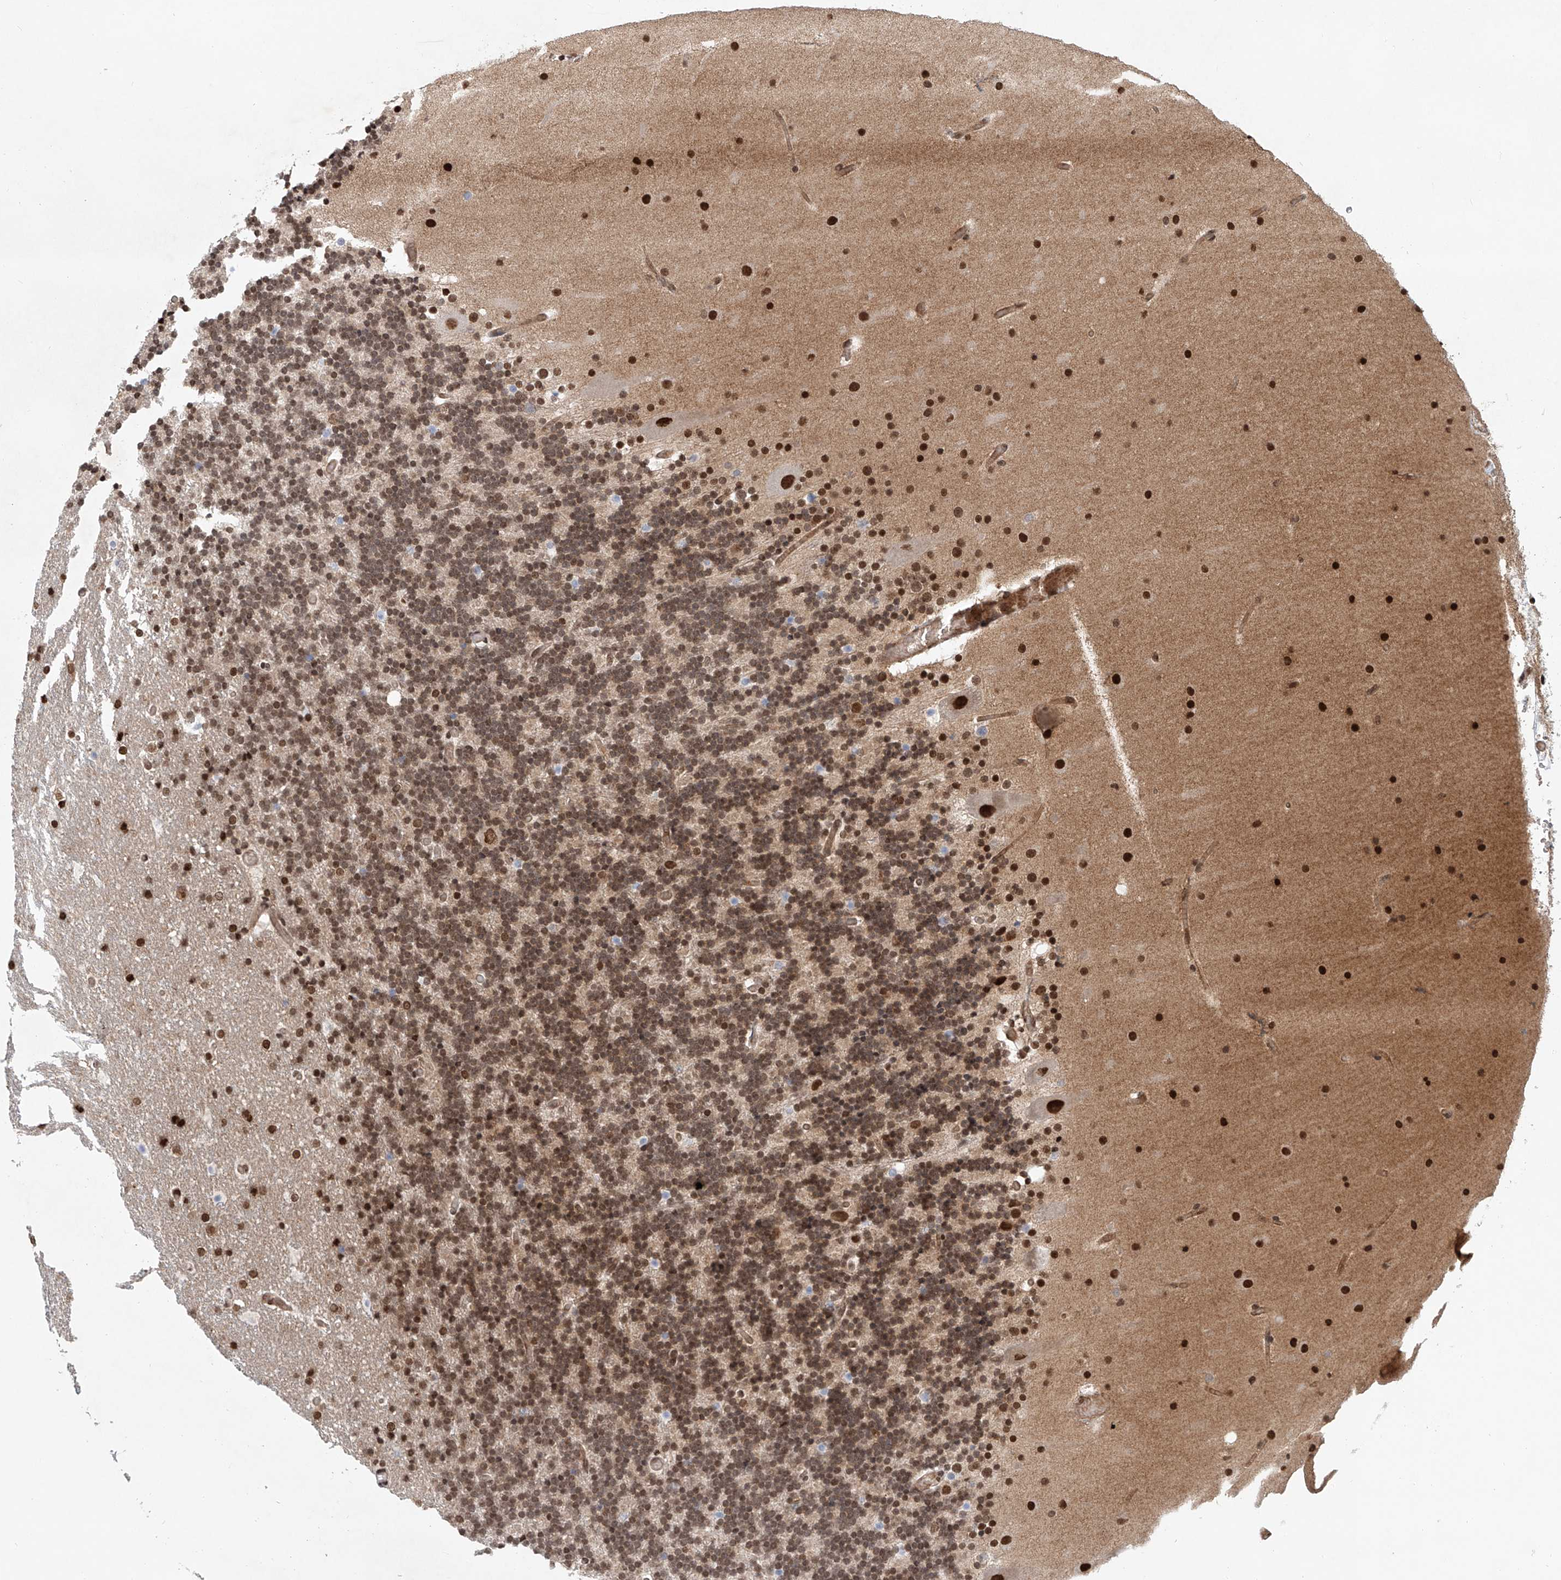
{"staining": {"intensity": "moderate", "quantity": "25%-75%", "location": "nuclear"}, "tissue": "cerebellum", "cell_type": "Cells in granular layer", "image_type": "normal", "snomed": [{"axis": "morphology", "description": "Normal tissue, NOS"}, {"axis": "topography", "description": "Cerebellum"}], "caption": "A medium amount of moderate nuclear staining is seen in approximately 25%-75% of cells in granular layer in unremarkable cerebellum. The protein of interest is stained brown, and the nuclei are stained in blue (DAB (3,3'-diaminobenzidine) IHC with brightfield microscopy, high magnification).", "gene": "ZNF470", "patient": {"sex": "male", "age": 57}}